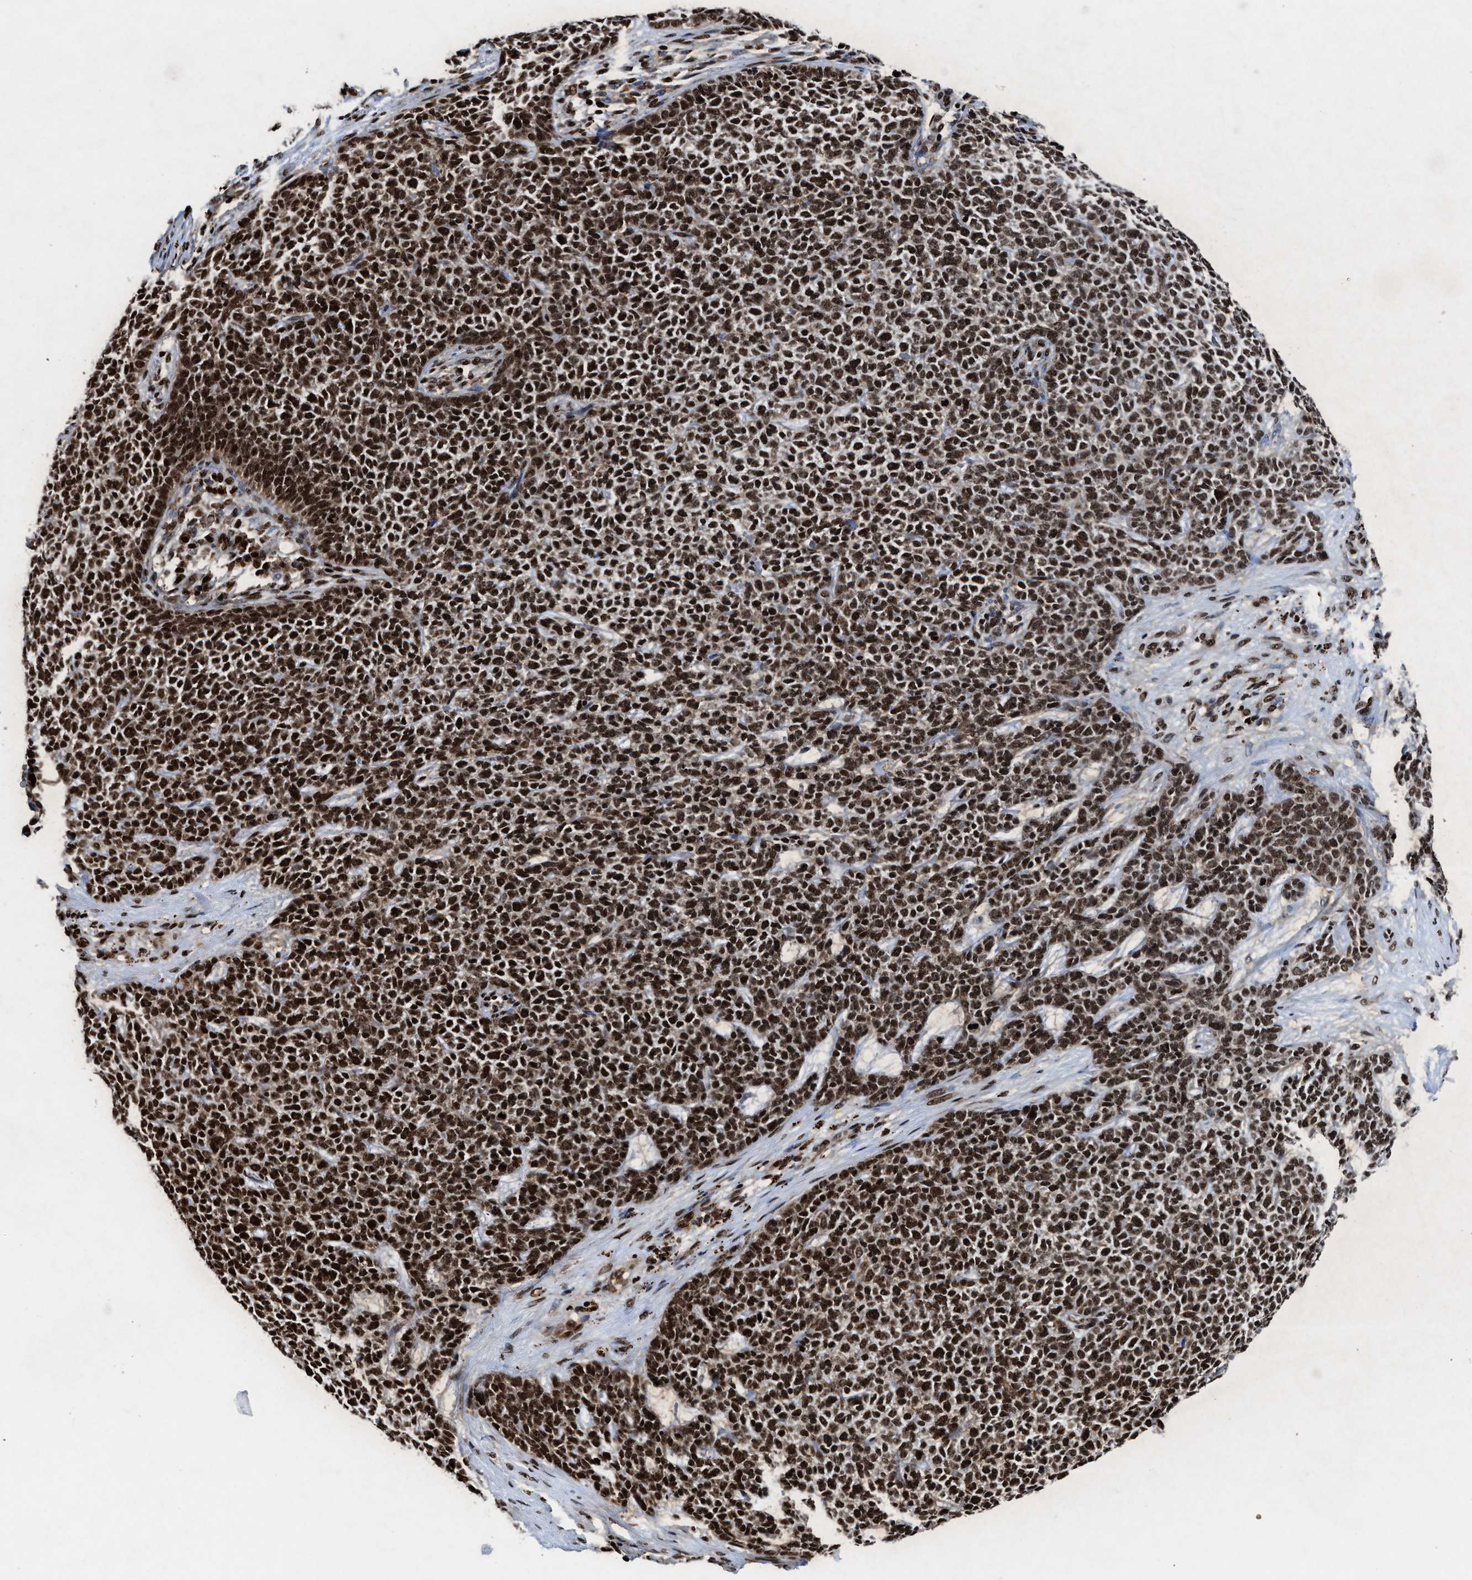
{"staining": {"intensity": "strong", "quantity": ">75%", "location": "nuclear"}, "tissue": "skin cancer", "cell_type": "Tumor cells", "image_type": "cancer", "snomed": [{"axis": "morphology", "description": "Basal cell carcinoma"}, {"axis": "topography", "description": "Skin"}], "caption": "The micrograph demonstrates staining of skin basal cell carcinoma, revealing strong nuclear protein positivity (brown color) within tumor cells. (brown staining indicates protein expression, while blue staining denotes nuclei).", "gene": "ALYREF", "patient": {"sex": "female", "age": 84}}